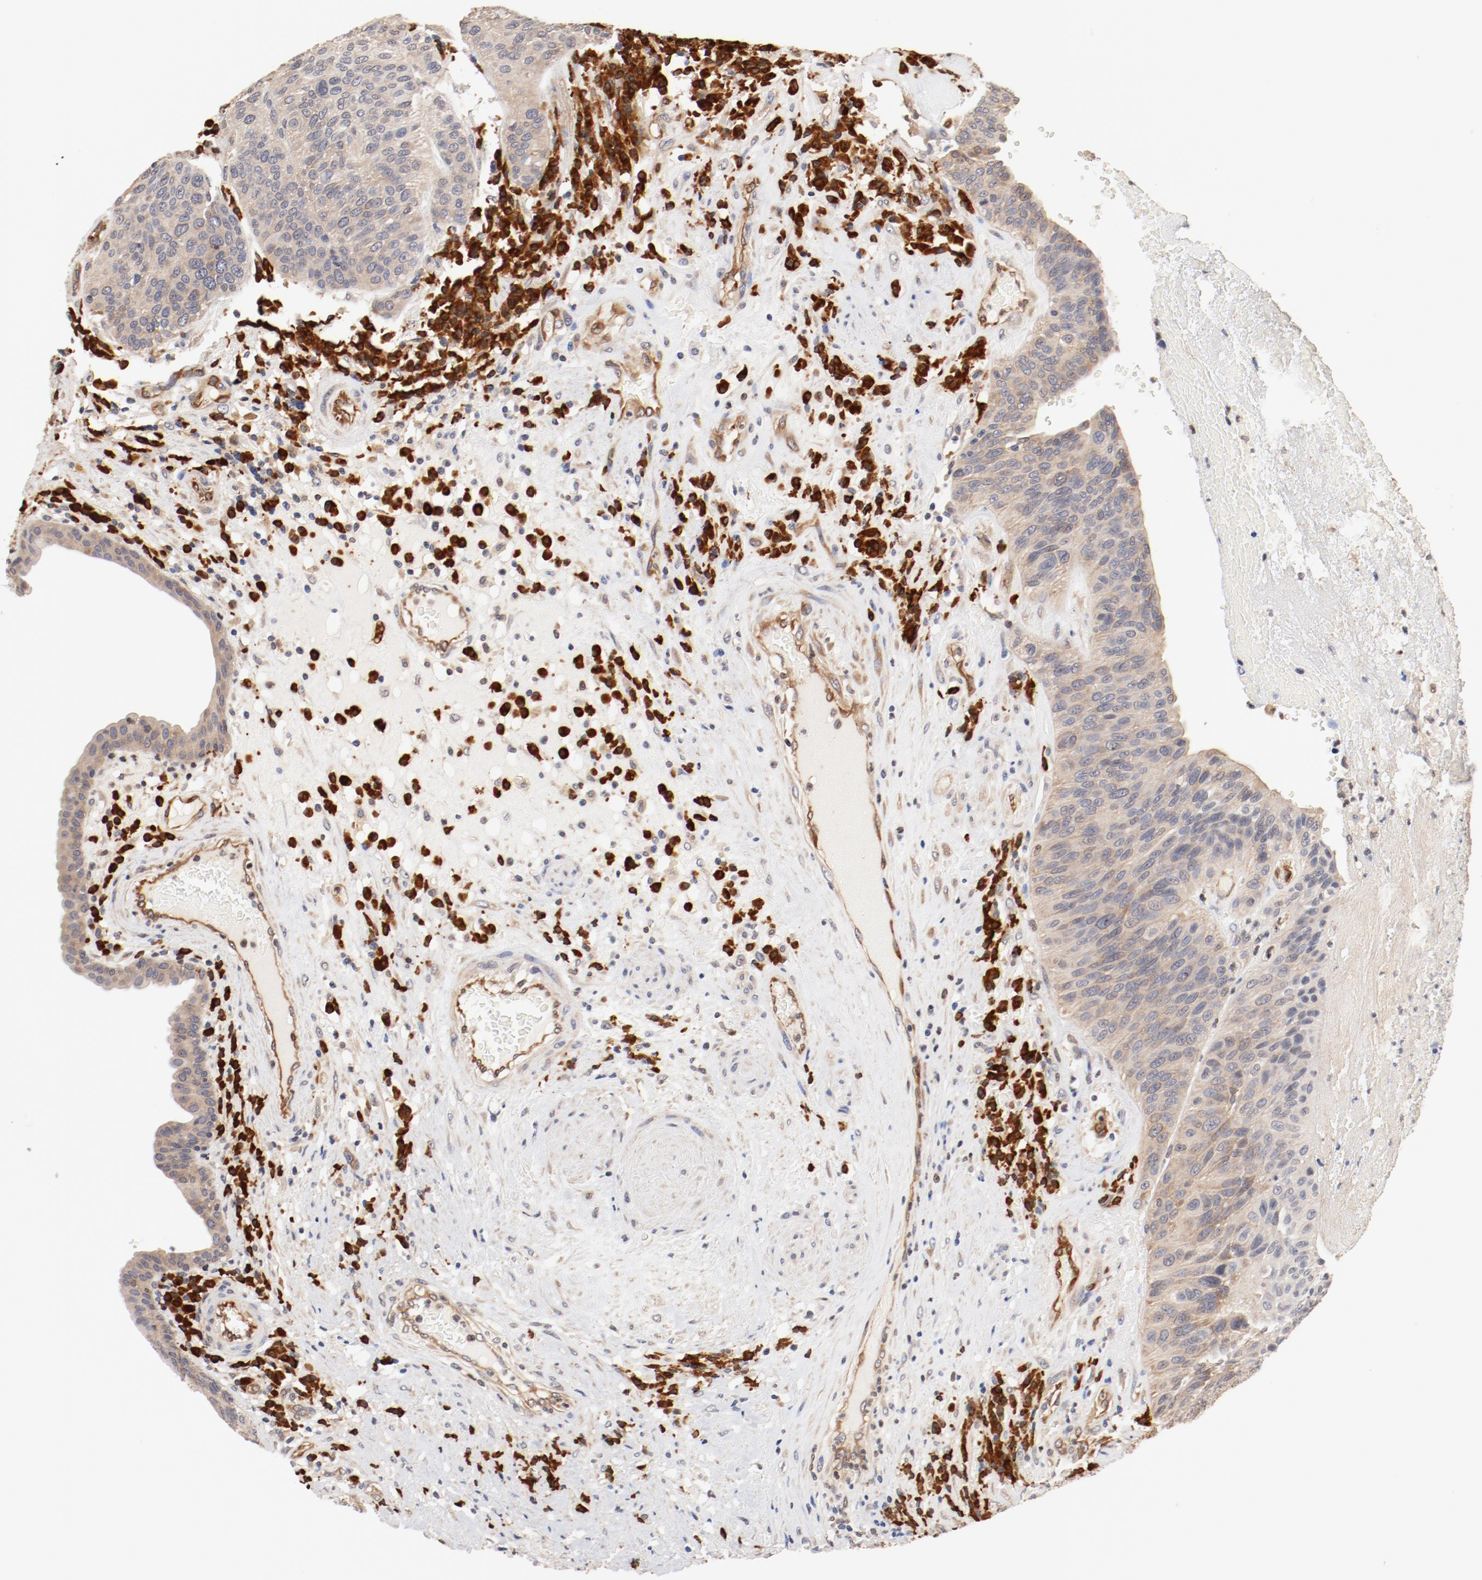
{"staining": {"intensity": "weak", "quantity": ">75%", "location": "cytoplasmic/membranous"}, "tissue": "urothelial cancer", "cell_type": "Tumor cells", "image_type": "cancer", "snomed": [{"axis": "morphology", "description": "Urothelial carcinoma, High grade"}, {"axis": "topography", "description": "Urinary bladder"}], "caption": "Brown immunohistochemical staining in urothelial cancer exhibits weak cytoplasmic/membranous positivity in about >75% of tumor cells.", "gene": "UBE2J1", "patient": {"sex": "male", "age": 66}}